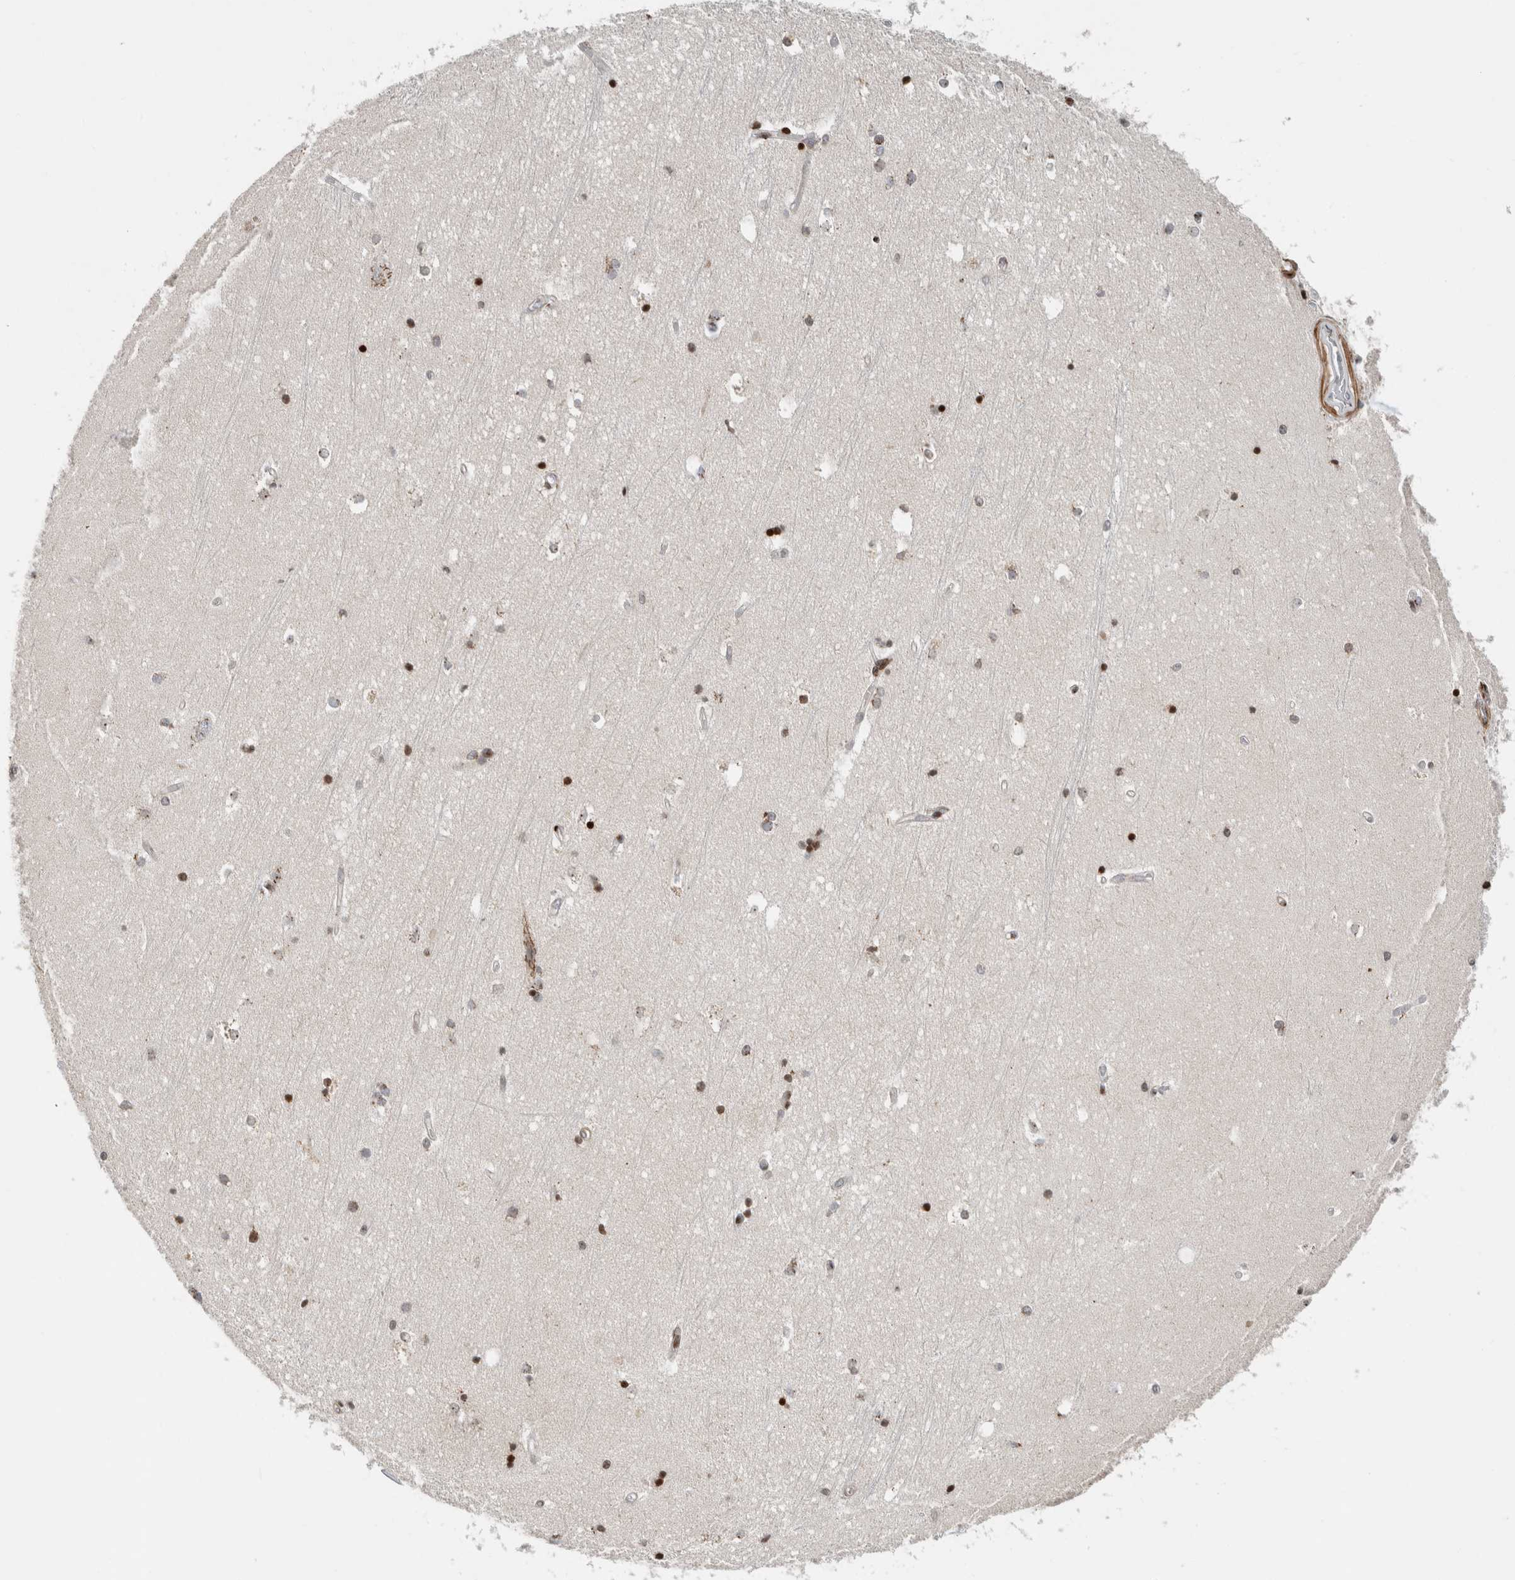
{"staining": {"intensity": "strong", "quantity": "25%-75%", "location": "nuclear"}, "tissue": "hippocampus", "cell_type": "Glial cells", "image_type": "normal", "snomed": [{"axis": "morphology", "description": "Normal tissue, NOS"}, {"axis": "topography", "description": "Hippocampus"}], "caption": "Protein expression analysis of normal hippocampus exhibits strong nuclear staining in approximately 25%-75% of glial cells. The protein of interest is shown in brown color, while the nuclei are stained blue.", "gene": "GINS4", "patient": {"sex": "male", "age": 45}}